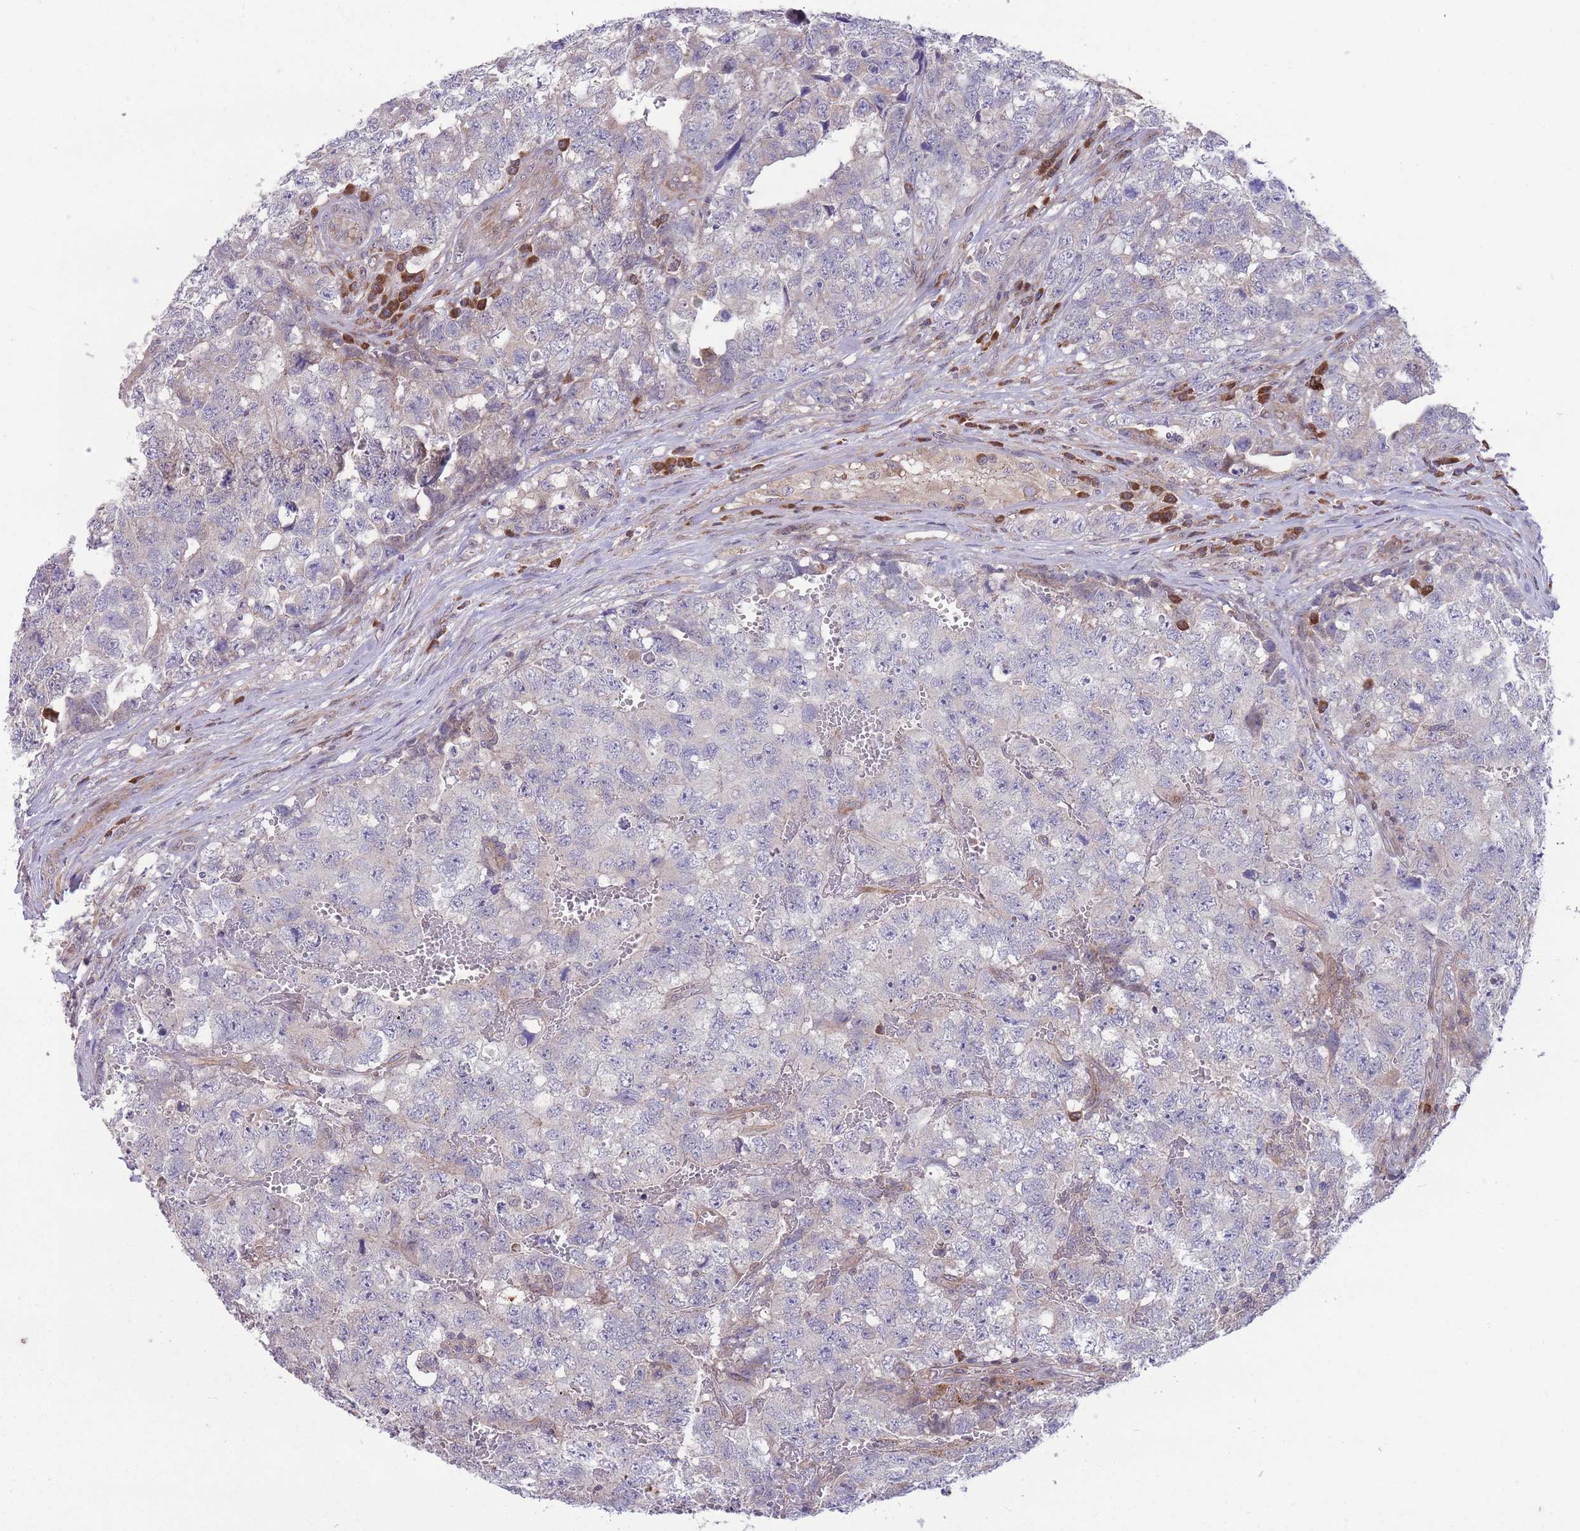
{"staining": {"intensity": "negative", "quantity": "none", "location": "none"}, "tissue": "testis cancer", "cell_type": "Tumor cells", "image_type": "cancer", "snomed": [{"axis": "morphology", "description": "Carcinoma, Embryonal, NOS"}, {"axis": "topography", "description": "Testis"}], "caption": "This micrograph is of testis cancer (embryonal carcinoma) stained with immunohistochemistry (IHC) to label a protein in brown with the nuclei are counter-stained blue. There is no expression in tumor cells.", "gene": "RIC8A", "patient": {"sex": "male", "age": 31}}